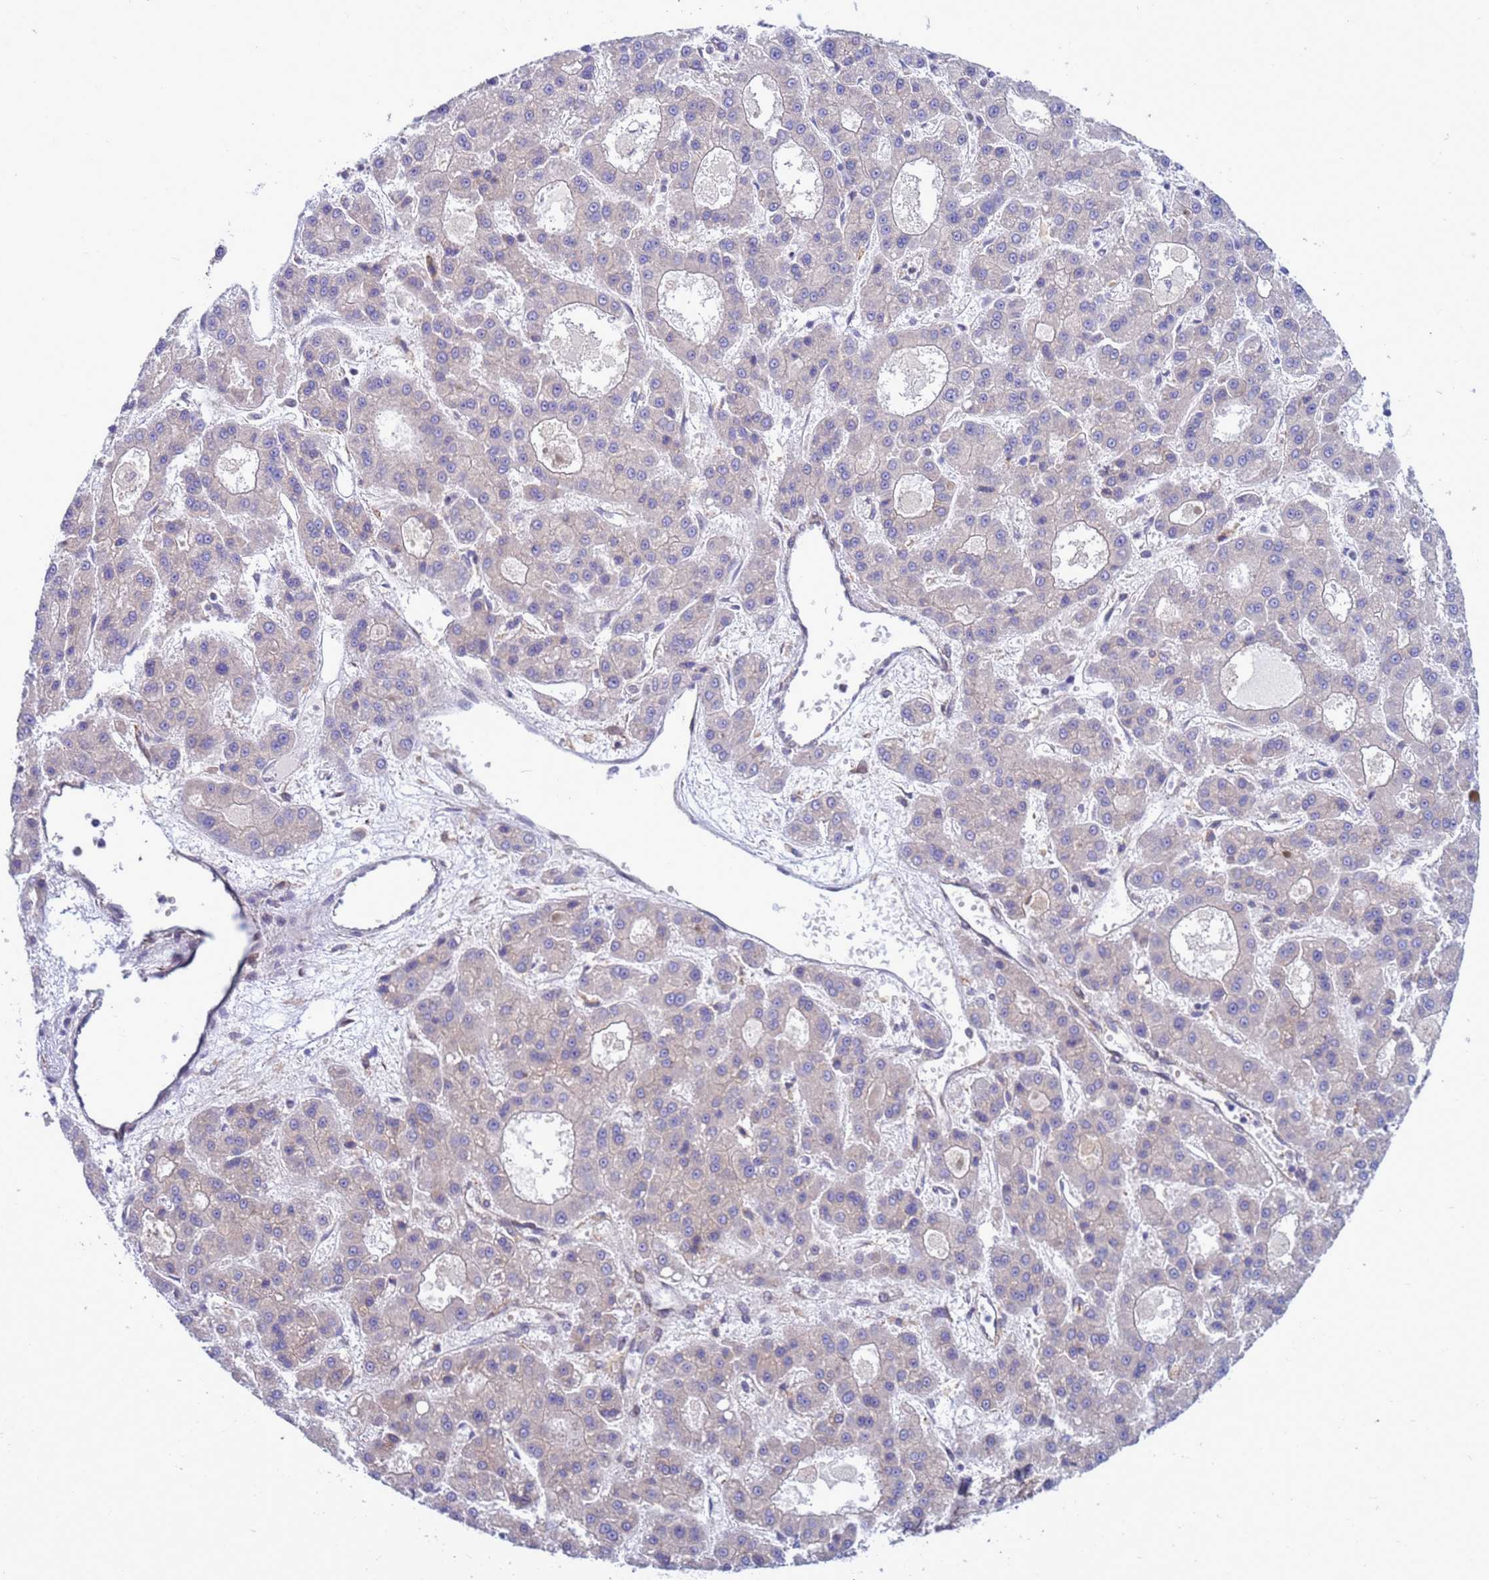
{"staining": {"intensity": "negative", "quantity": "none", "location": "none"}, "tissue": "liver cancer", "cell_type": "Tumor cells", "image_type": "cancer", "snomed": [{"axis": "morphology", "description": "Carcinoma, Hepatocellular, NOS"}, {"axis": "topography", "description": "Liver"}], "caption": "Human liver cancer stained for a protein using immunohistochemistry (IHC) demonstrates no expression in tumor cells.", "gene": "RAPGEF4", "patient": {"sex": "male", "age": 70}}